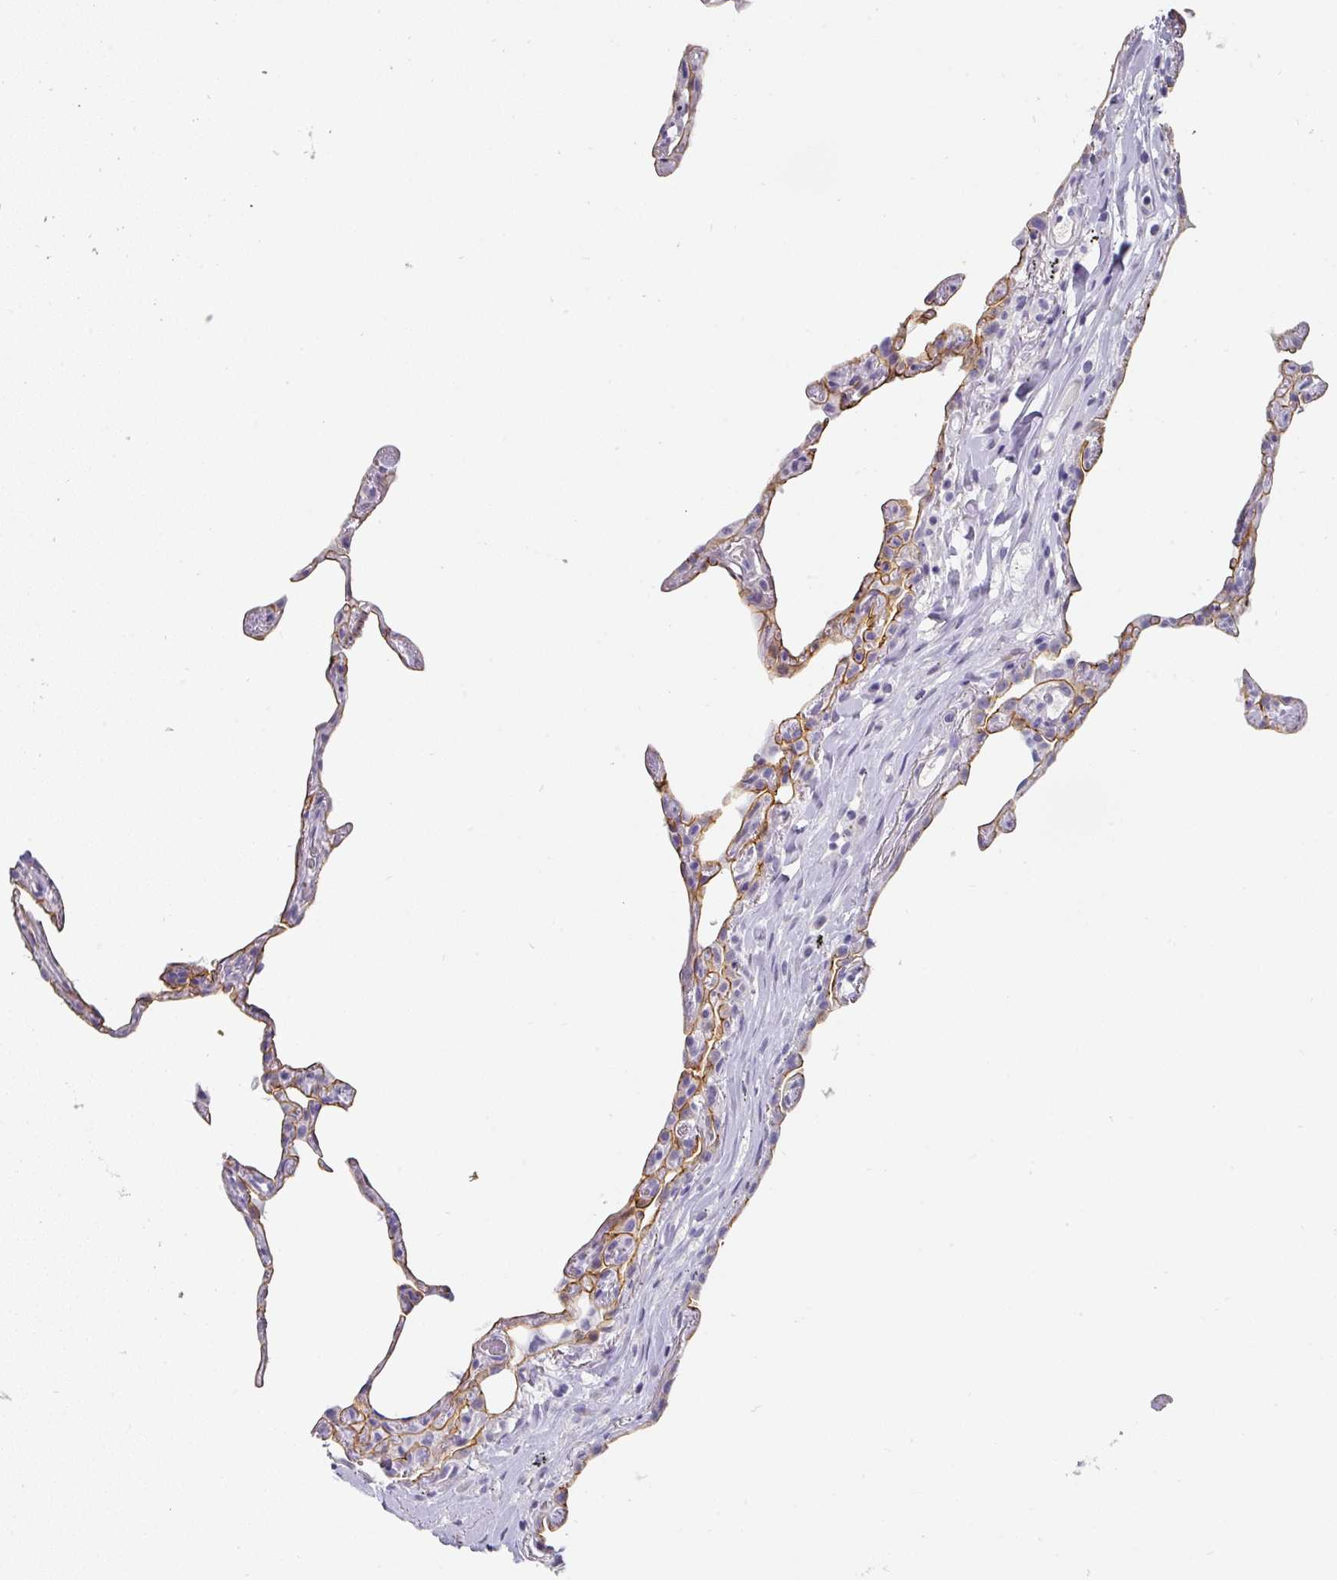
{"staining": {"intensity": "moderate", "quantity": "25%-75%", "location": "cytoplasmic/membranous"}, "tissue": "lung", "cell_type": "Alveolar cells", "image_type": "normal", "snomed": [{"axis": "morphology", "description": "Normal tissue, NOS"}, {"axis": "topography", "description": "Lung"}], "caption": "High-magnification brightfield microscopy of normal lung stained with DAB (brown) and counterstained with hematoxylin (blue). alveolar cells exhibit moderate cytoplasmic/membranous positivity is identified in approximately25%-75% of cells. Ihc stains the protein of interest in brown and the nuclei are stained blue.", "gene": "ANKRD29", "patient": {"sex": "female", "age": 57}}